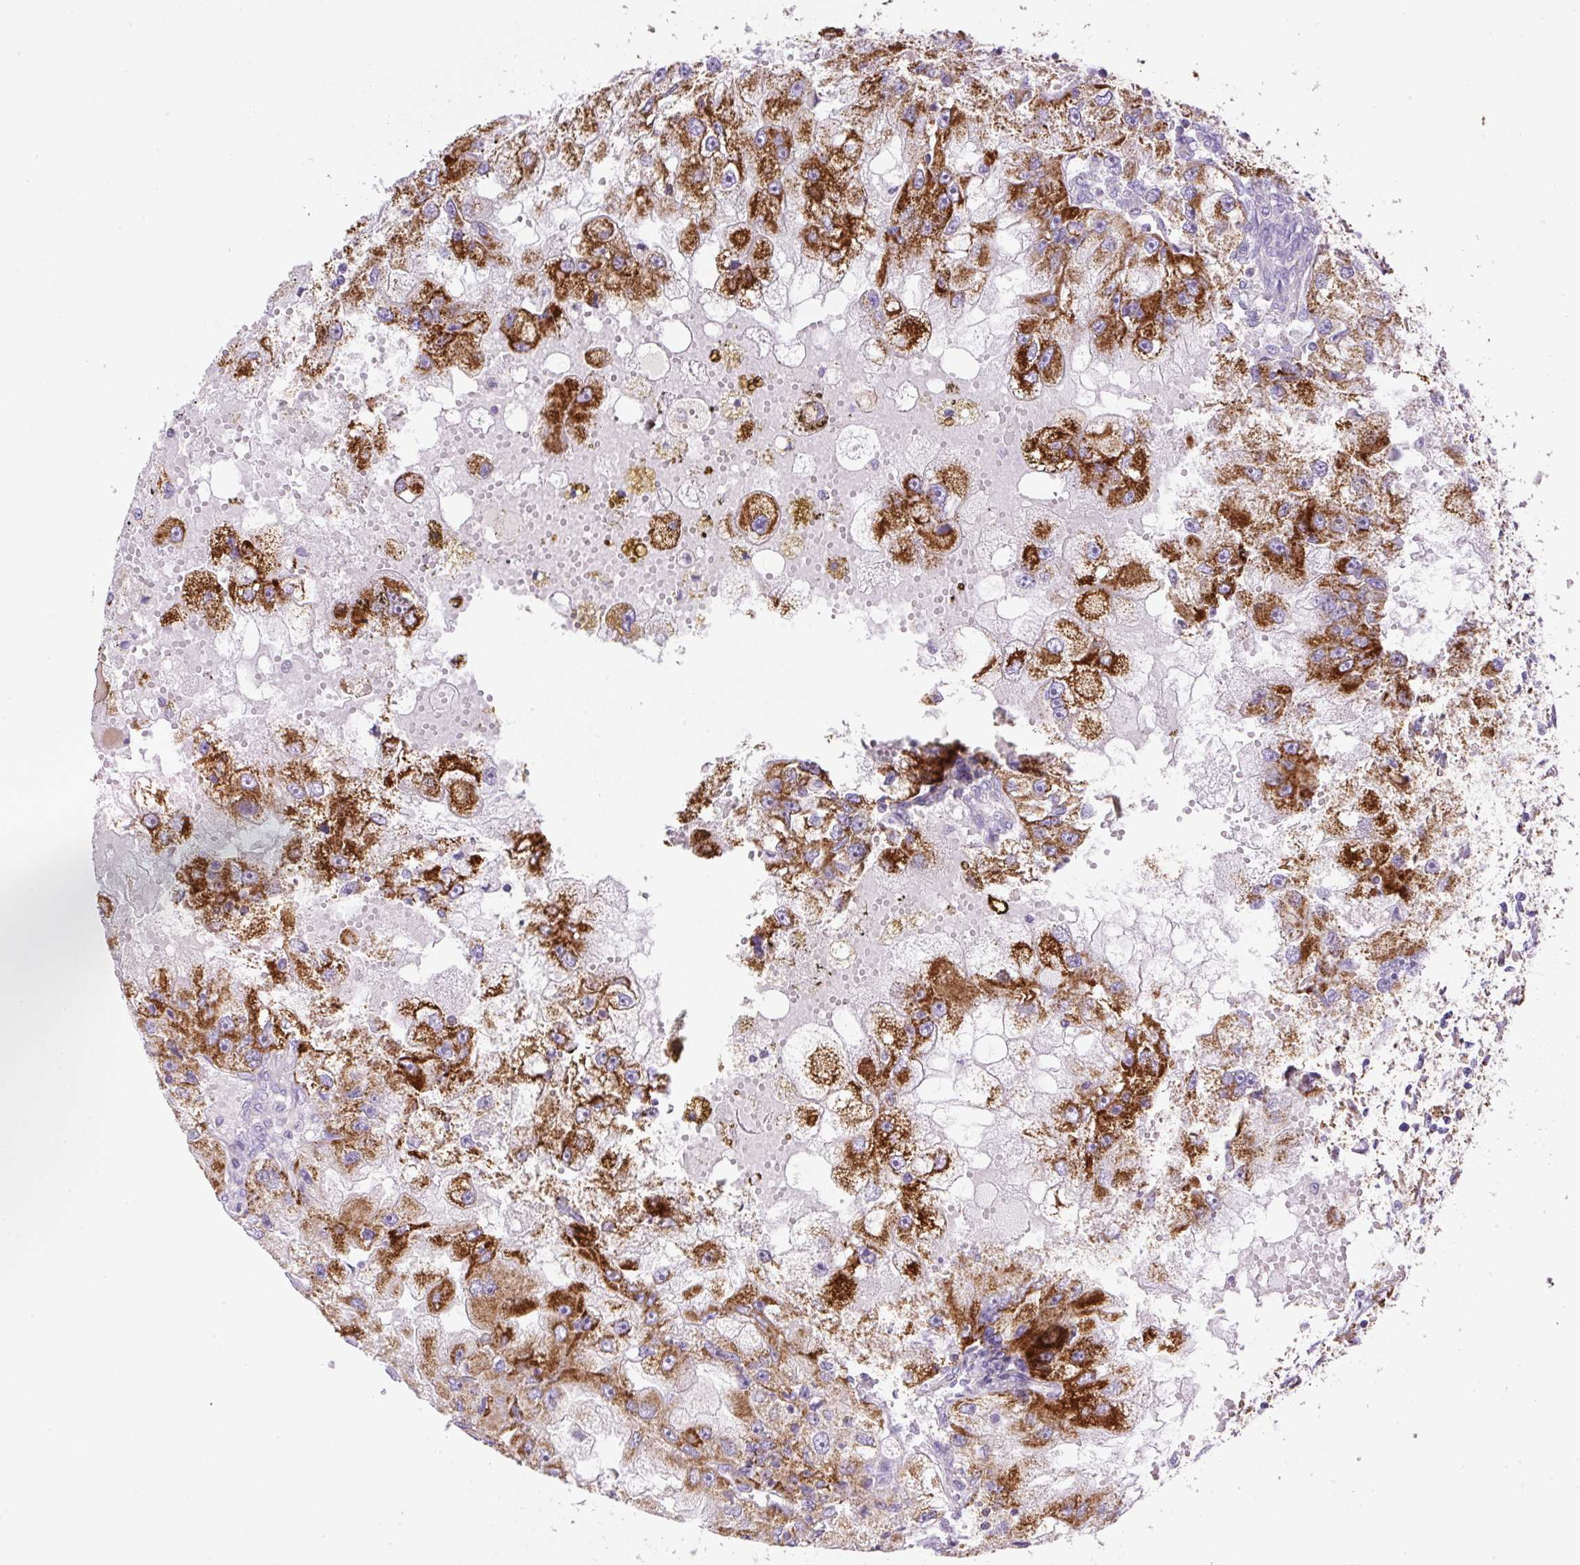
{"staining": {"intensity": "strong", "quantity": ">75%", "location": "cytoplasmic/membranous"}, "tissue": "renal cancer", "cell_type": "Tumor cells", "image_type": "cancer", "snomed": [{"axis": "morphology", "description": "Adenocarcinoma, NOS"}, {"axis": "topography", "description": "Kidney"}], "caption": "Immunohistochemical staining of human renal cancer exhibits high levels of strong cytoplasmic/membranous protein staining in about >75% of tumor cells. The staining was performed using DAB (3,3'-diaminobenzidine), with brown indicating positive protein expression. Nuclei are stained blue with hematoxylin.", "gene": "NF1", "patient": {"sex": "male", "age": 63}}